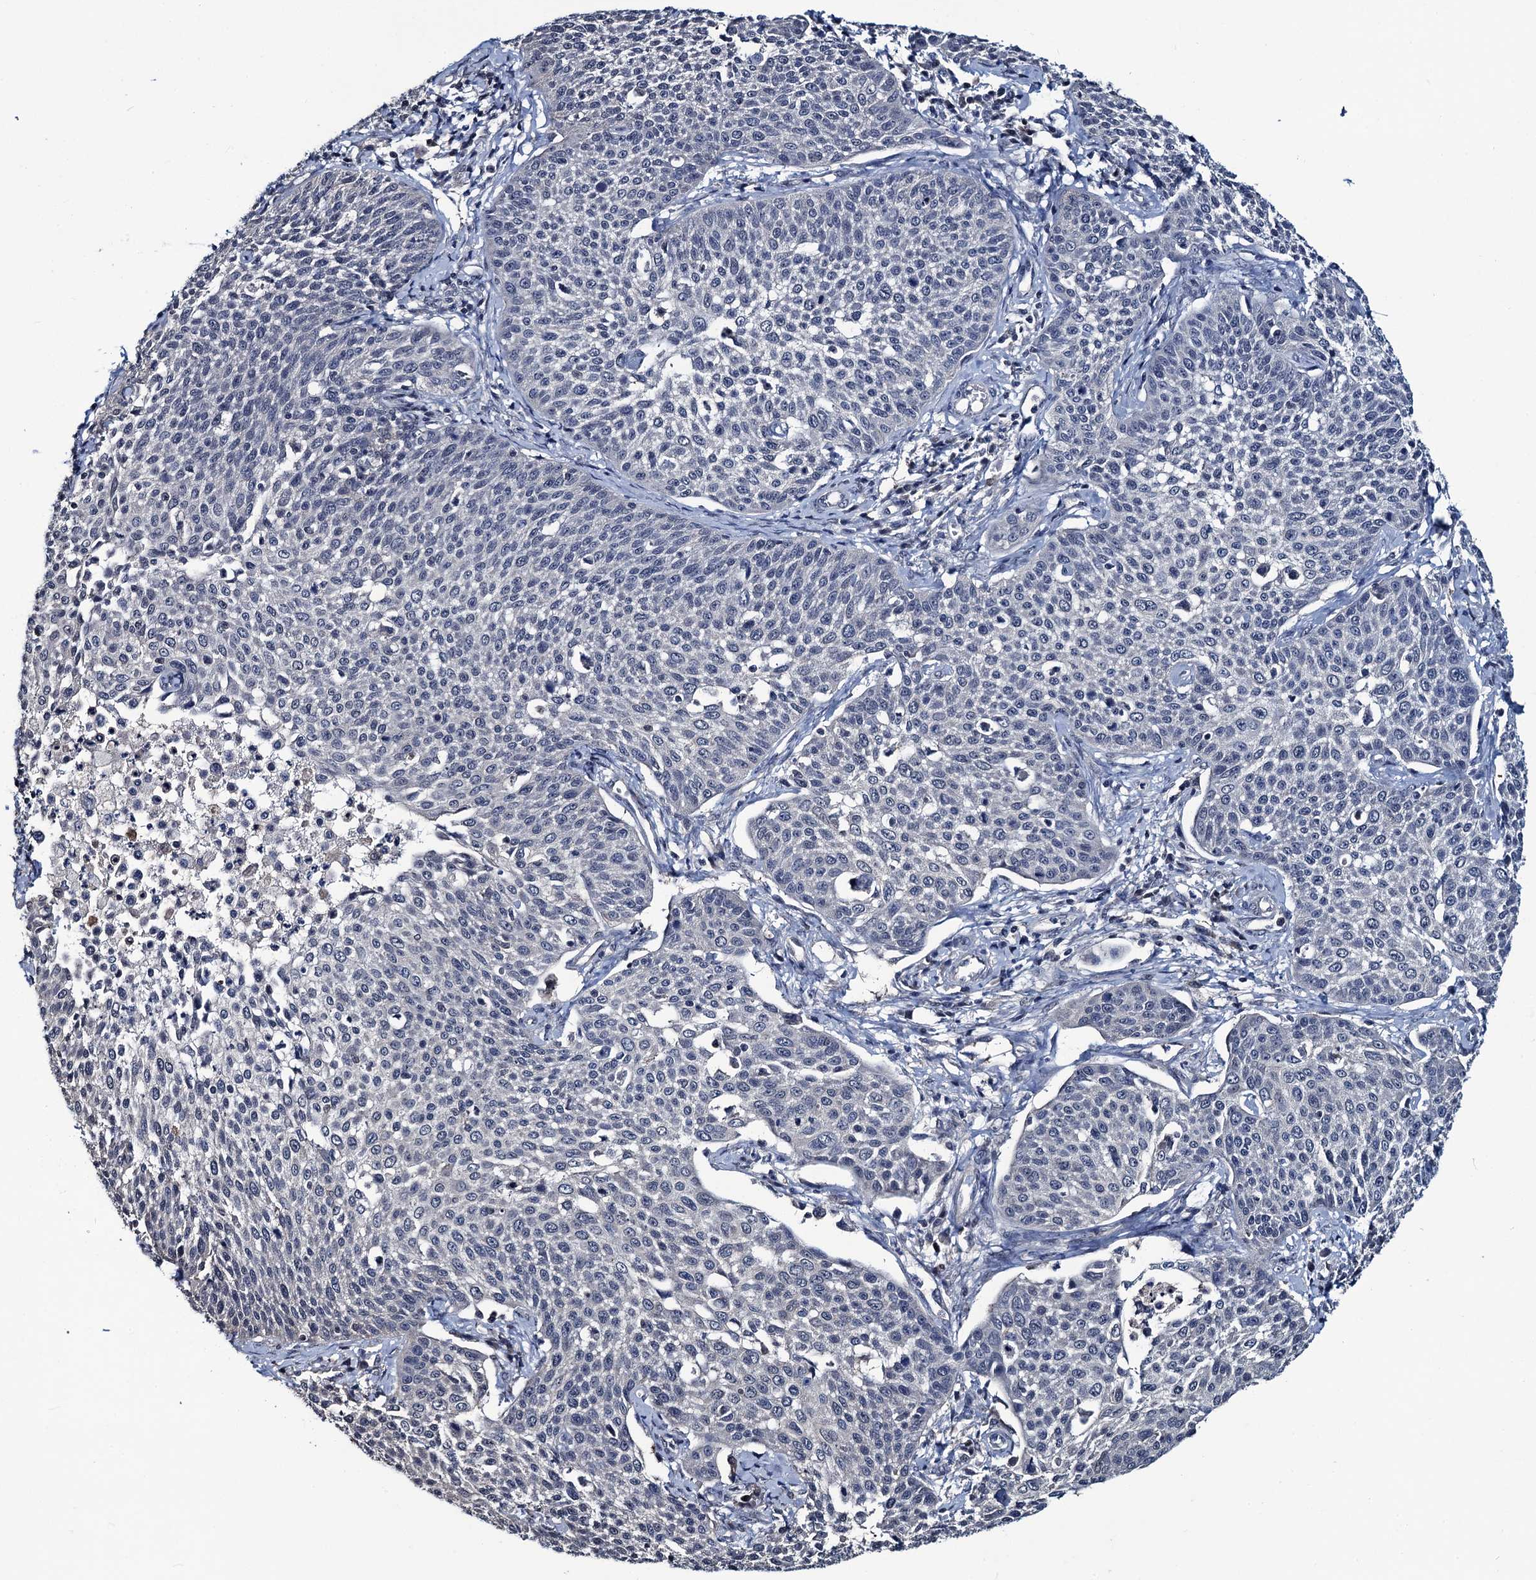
{"staining": {"intensity": "negative", "quantity": "none", "location": "none"}, "tissue": "cervical cancer", "cell_type": "Tumor cells", "image_type": "cancer", "snomed": [{"axis": "morphology", "description": "Squamous cell carcinoma, NOS"}, {"axis": "topography", "description": "Cervix"}], "caption": "Tumor cells show no significant protein positivity in squamous cell carcinoma (cervical).", "gene": "RTKN2", "patient": {"sex": "female", "age": 34}}